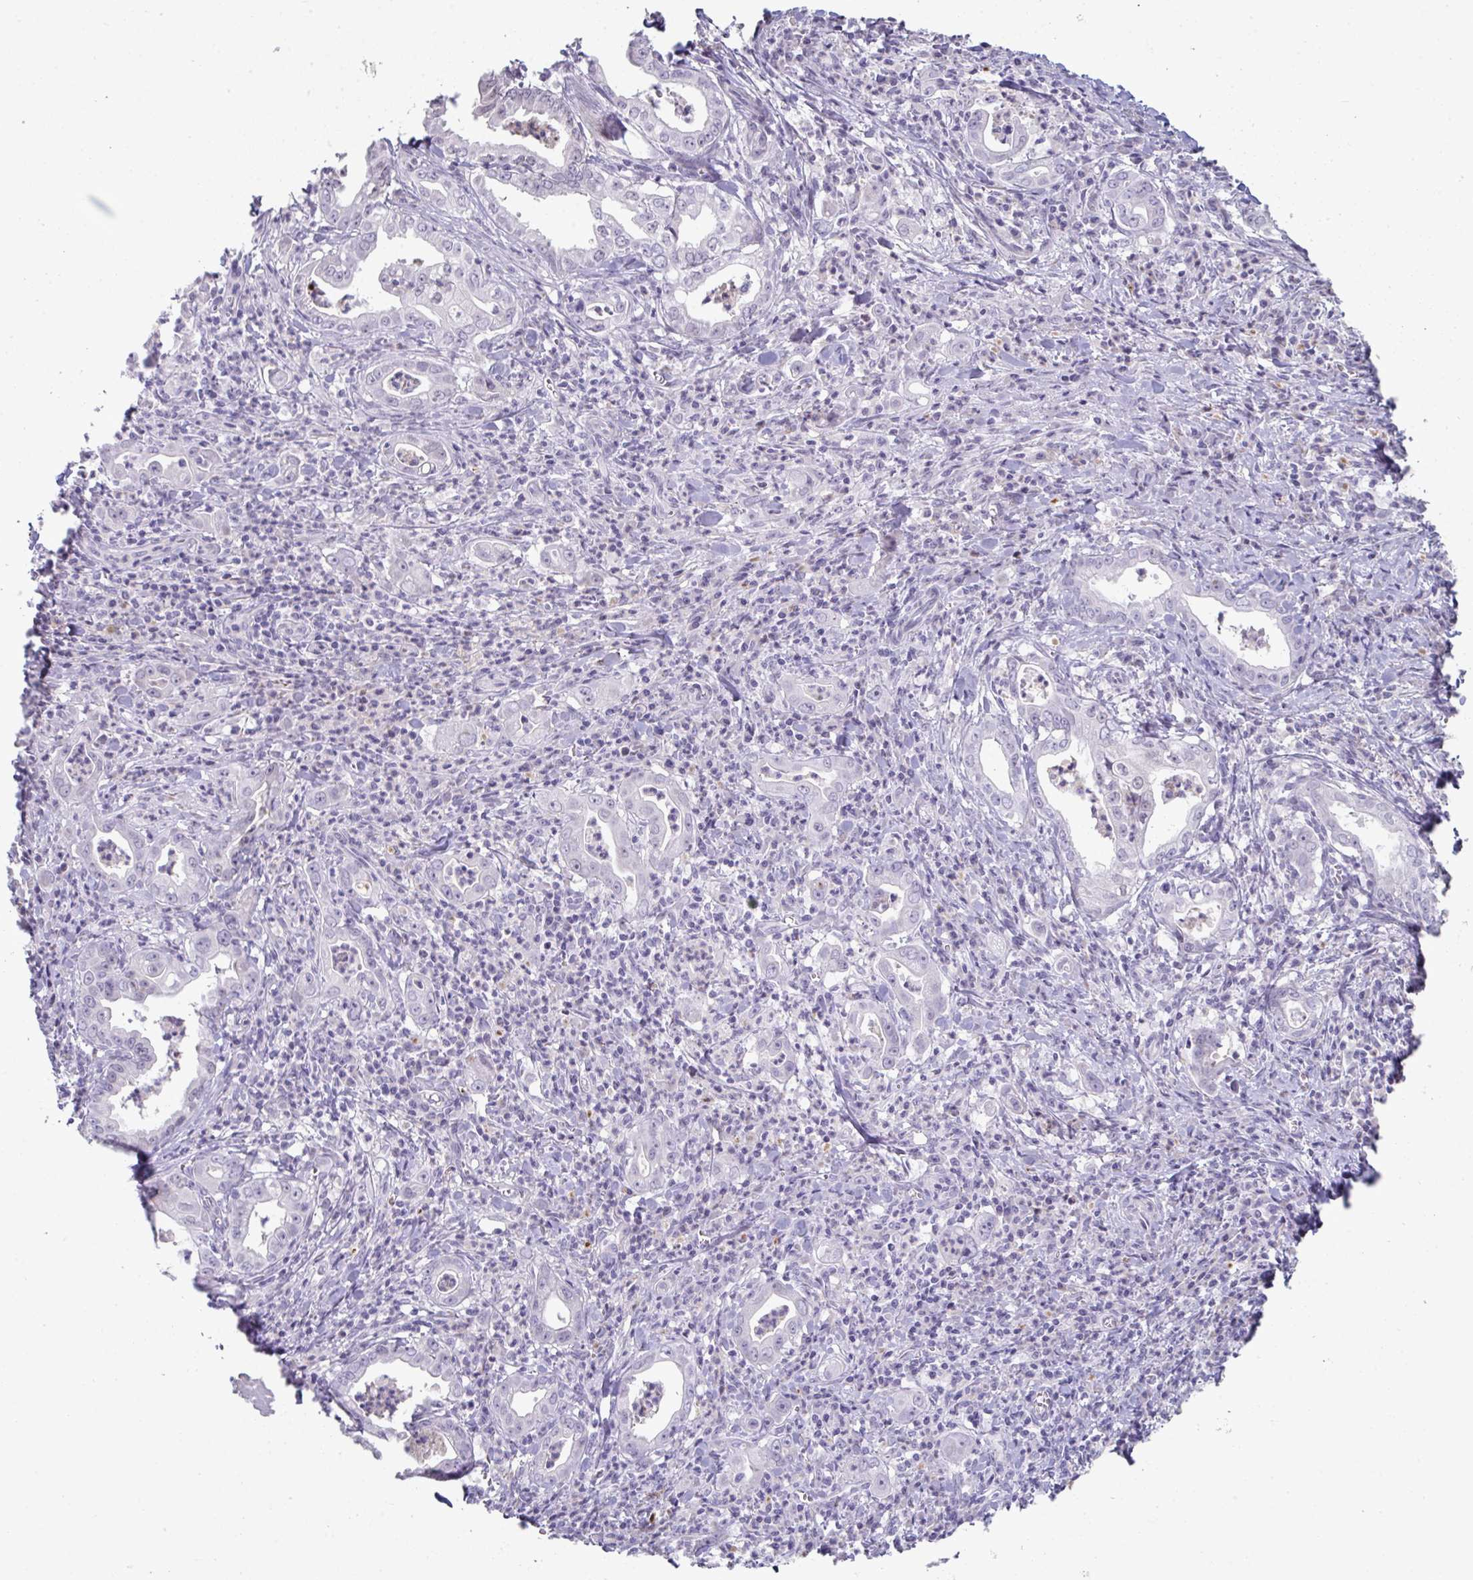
{"staining": {"intensity": "negative", "quantity": "none", "location": "none"}, "tissue": "stomach cancer", "cell_type": "Tumor cells", "image_type": "cancer", "snomed": [{"axis": "morphology", "description": "Adenocarcinoma, NOS"}, {"axis": "topography", "description": "Stomach, upper"}], "caption": "This is an IHC micrograph of human stomach cancer. There is no positivity in tumor cells.", "gene": "A1CF", "patient": {"sex": "female", "age": 79}}